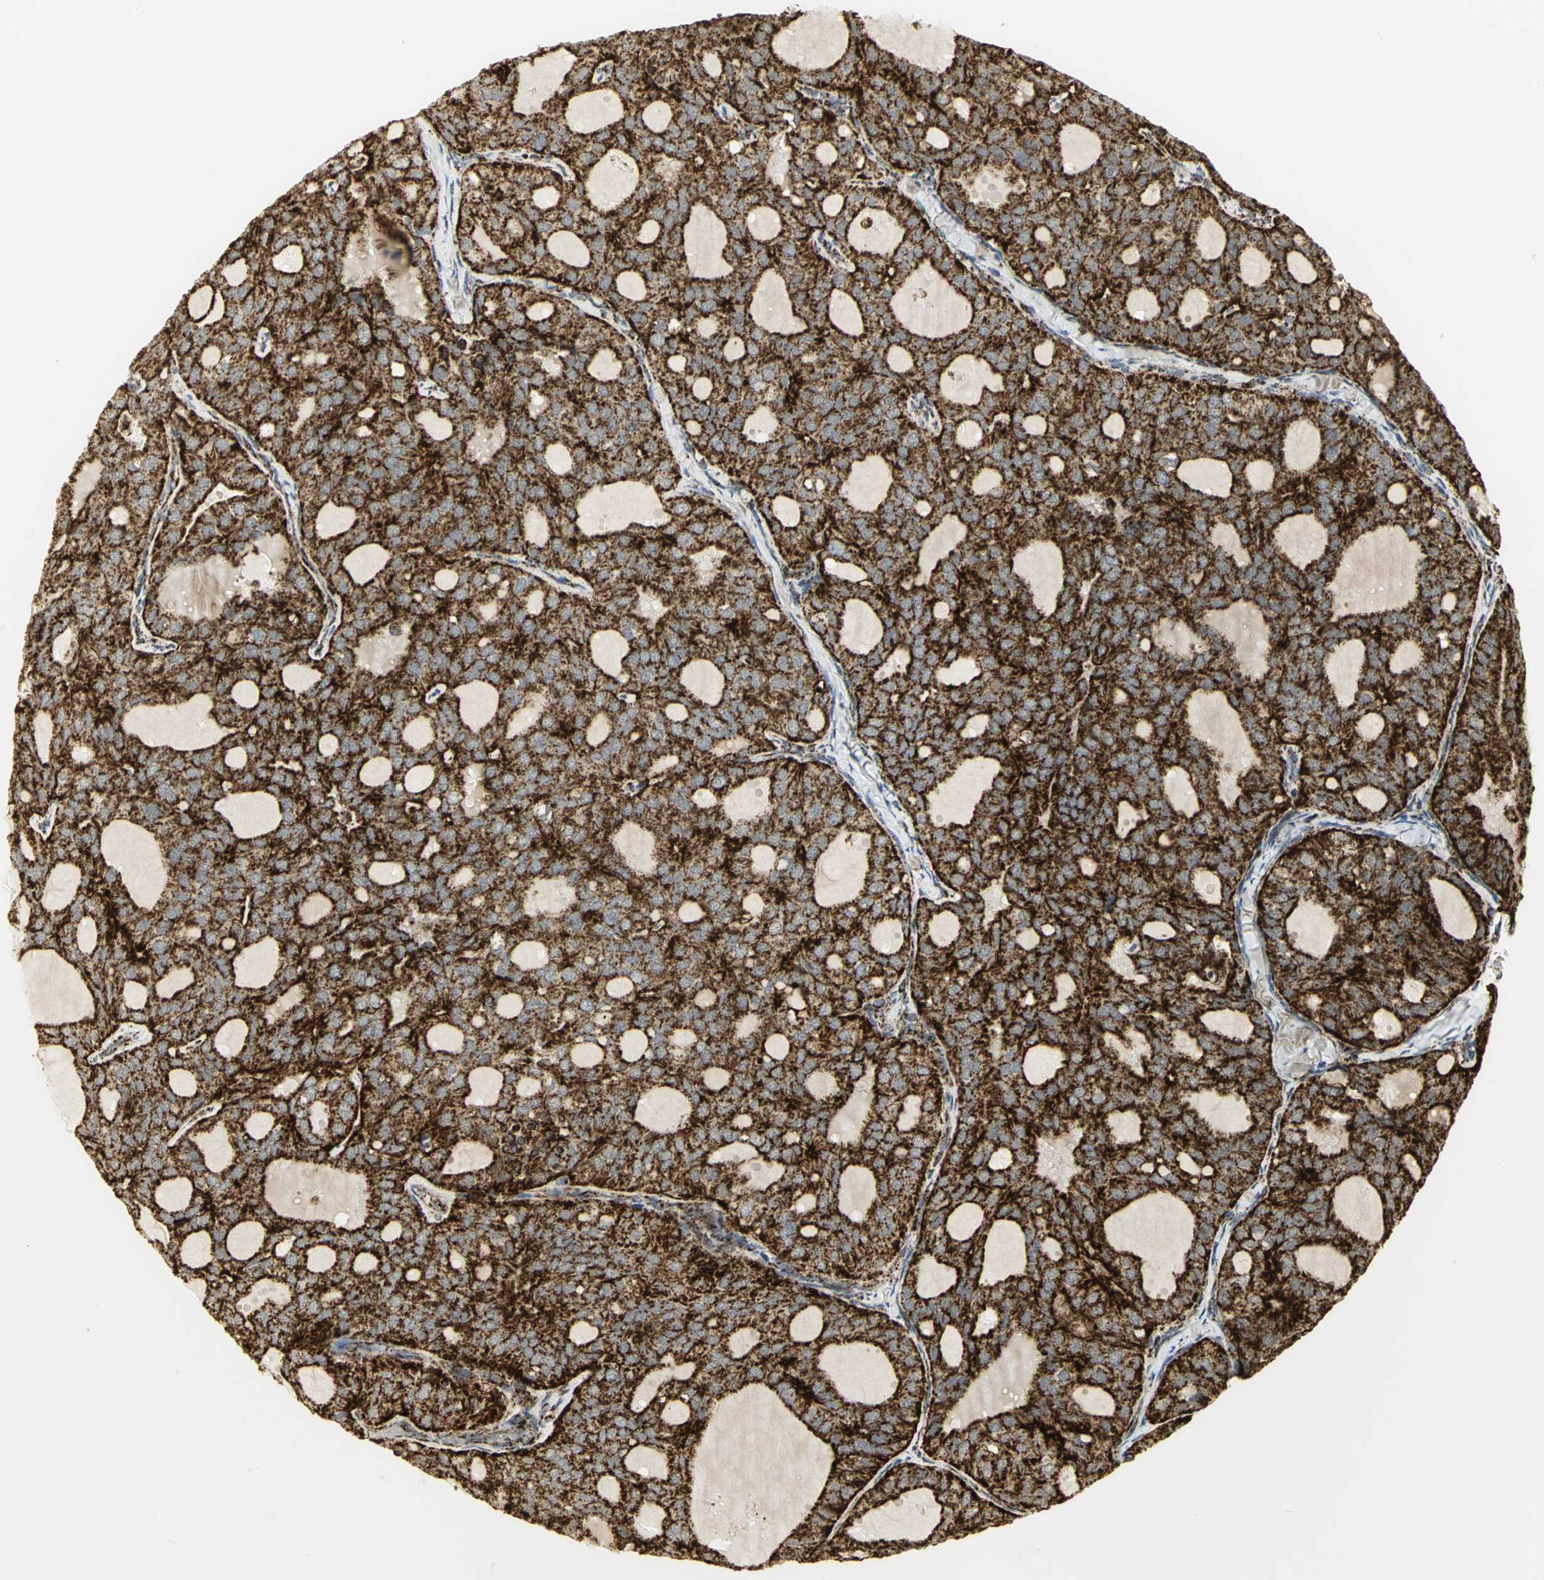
{"staining": {"intensity": "strong", "quantity": ">75%", "location": "cytoplasmic/membranous"}, "tissue": "thyroid cancer", "cell_type": "Tumor cells", "image_type": "cancer", "snomed": [{"axis": "morphology", "description": "Follicular adenoma carcinoma, NOS"}, {"axis": "topography", "description": "Thyroid gland"}], "caption": "Thyroid follicular adenoma carcinoma stained with immunohistochemistry (IHC) shows strong cytoplasmic/membranous expression in approximately >75% of tumor cells.", "gene": "VDAC1", "patient": {"sex": "male", "age": 75}}